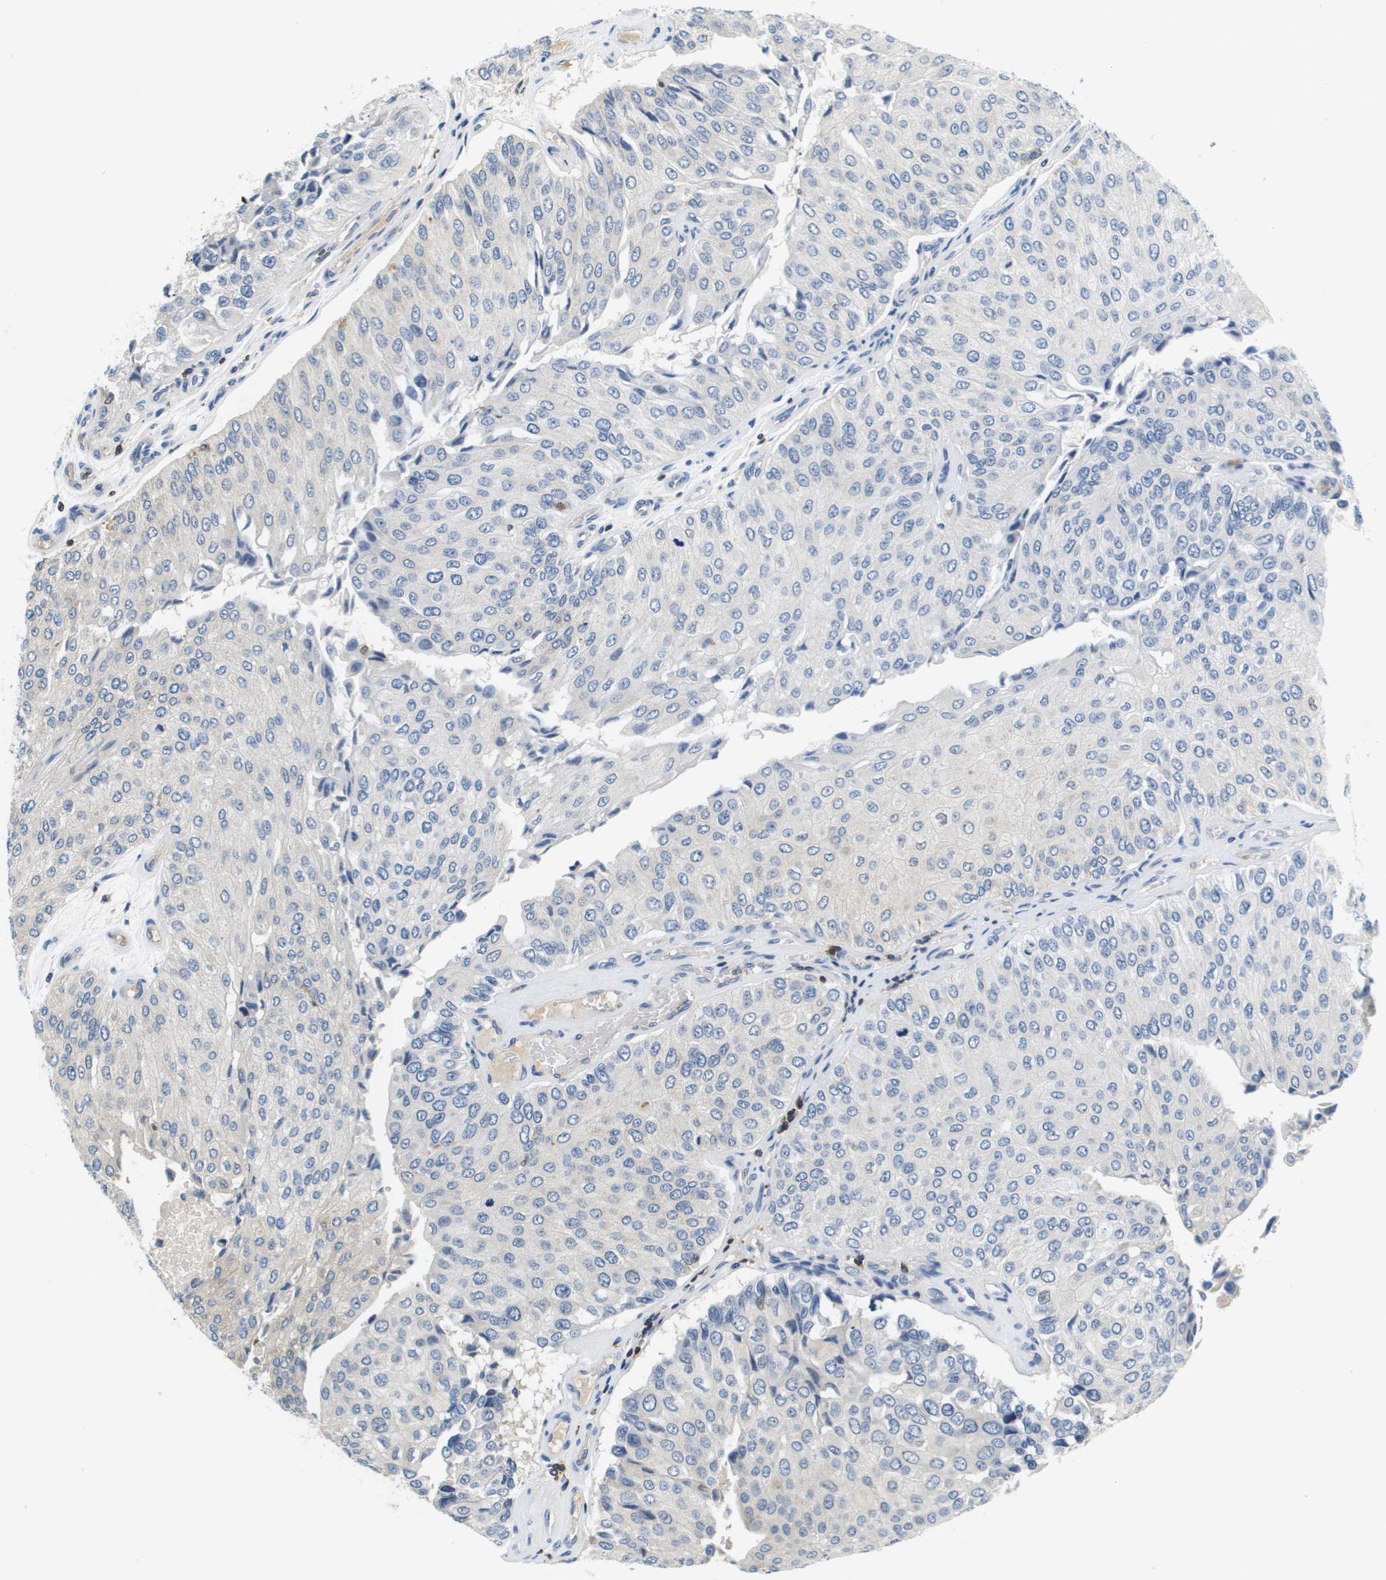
{"staining": {"intensity": "negative", "quantity": "none", "location": "none"}, "tissue": "urothelial cancer", "cell_type": "Tumor cells", "image_type": "cancer", "snomed": [{"axis": "morphology", "description": "Urothelial carcinoma, High grade"}, {"axis": "topography", "description": "Kidney"}, {"axis": "topography", "description": "Urinary bladder"}], "caption": "Immunohistochemistry of human urothelial carcinoma (high-grade) demonstrates no staining in tumor cells.", "gene": "KCNQ5", "patient": {"sex": "male", "age": 77}}